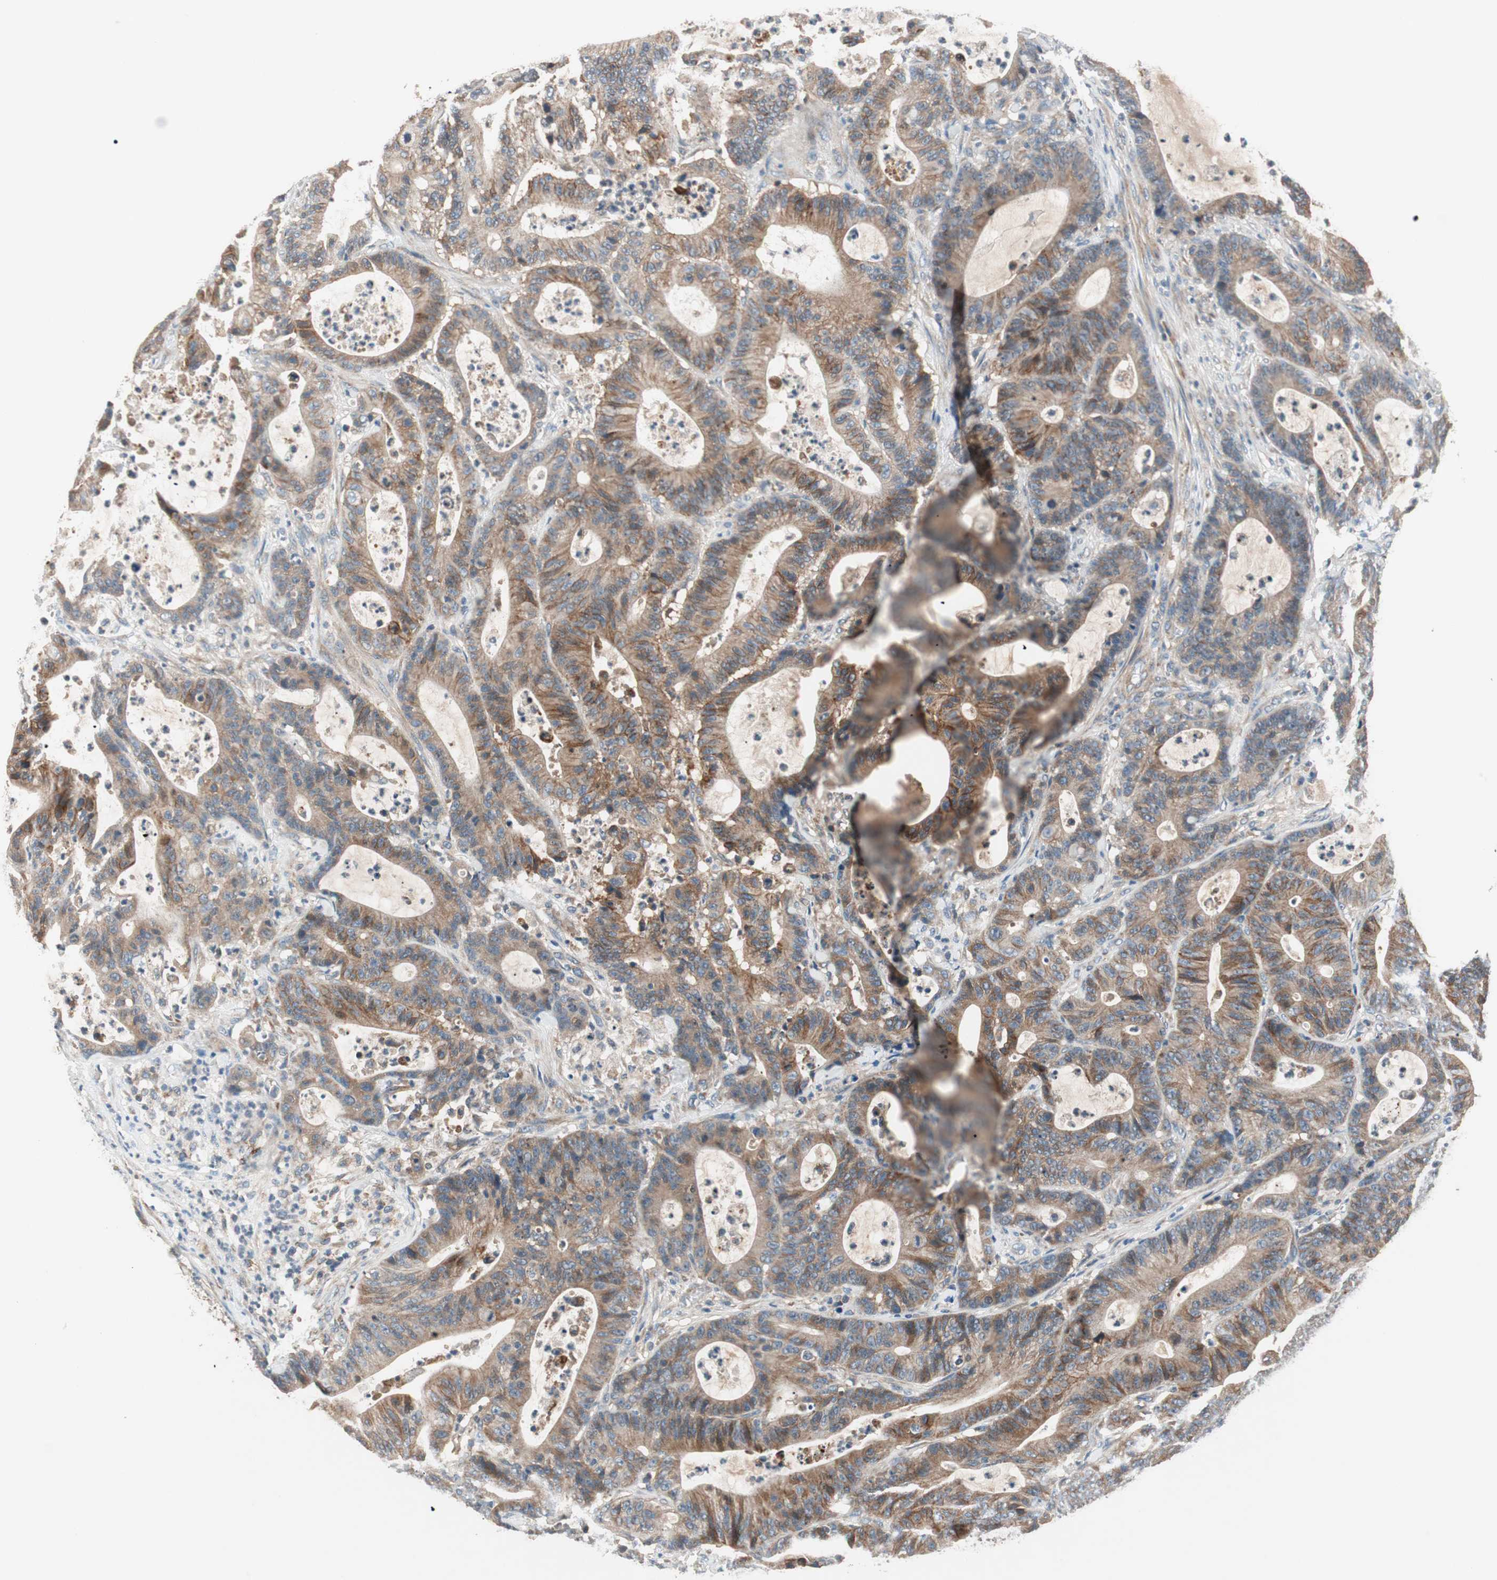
{"staining": {"intensity": "moderate", "quantity": ">75%", "location": "cytoplasmic/membranous"}, "tissue": "colorectal cancer", "cell_type": "Tumor cells", "image_type": "cancer", "snomed": [{"axis": "morphology", "description": "Adenocarcinoma, NOS"}, {"axis": "topography", "description": "Colon"}], "caption": "Brown immunohistochemical staining in human colorectal cancer (adenocarcinoma) exhibits moderate cytoplasmic/membranous positivity in about >75% of tumor cells.", "gene": "HPN", "patient": {"sex": "female", "age": 84}}